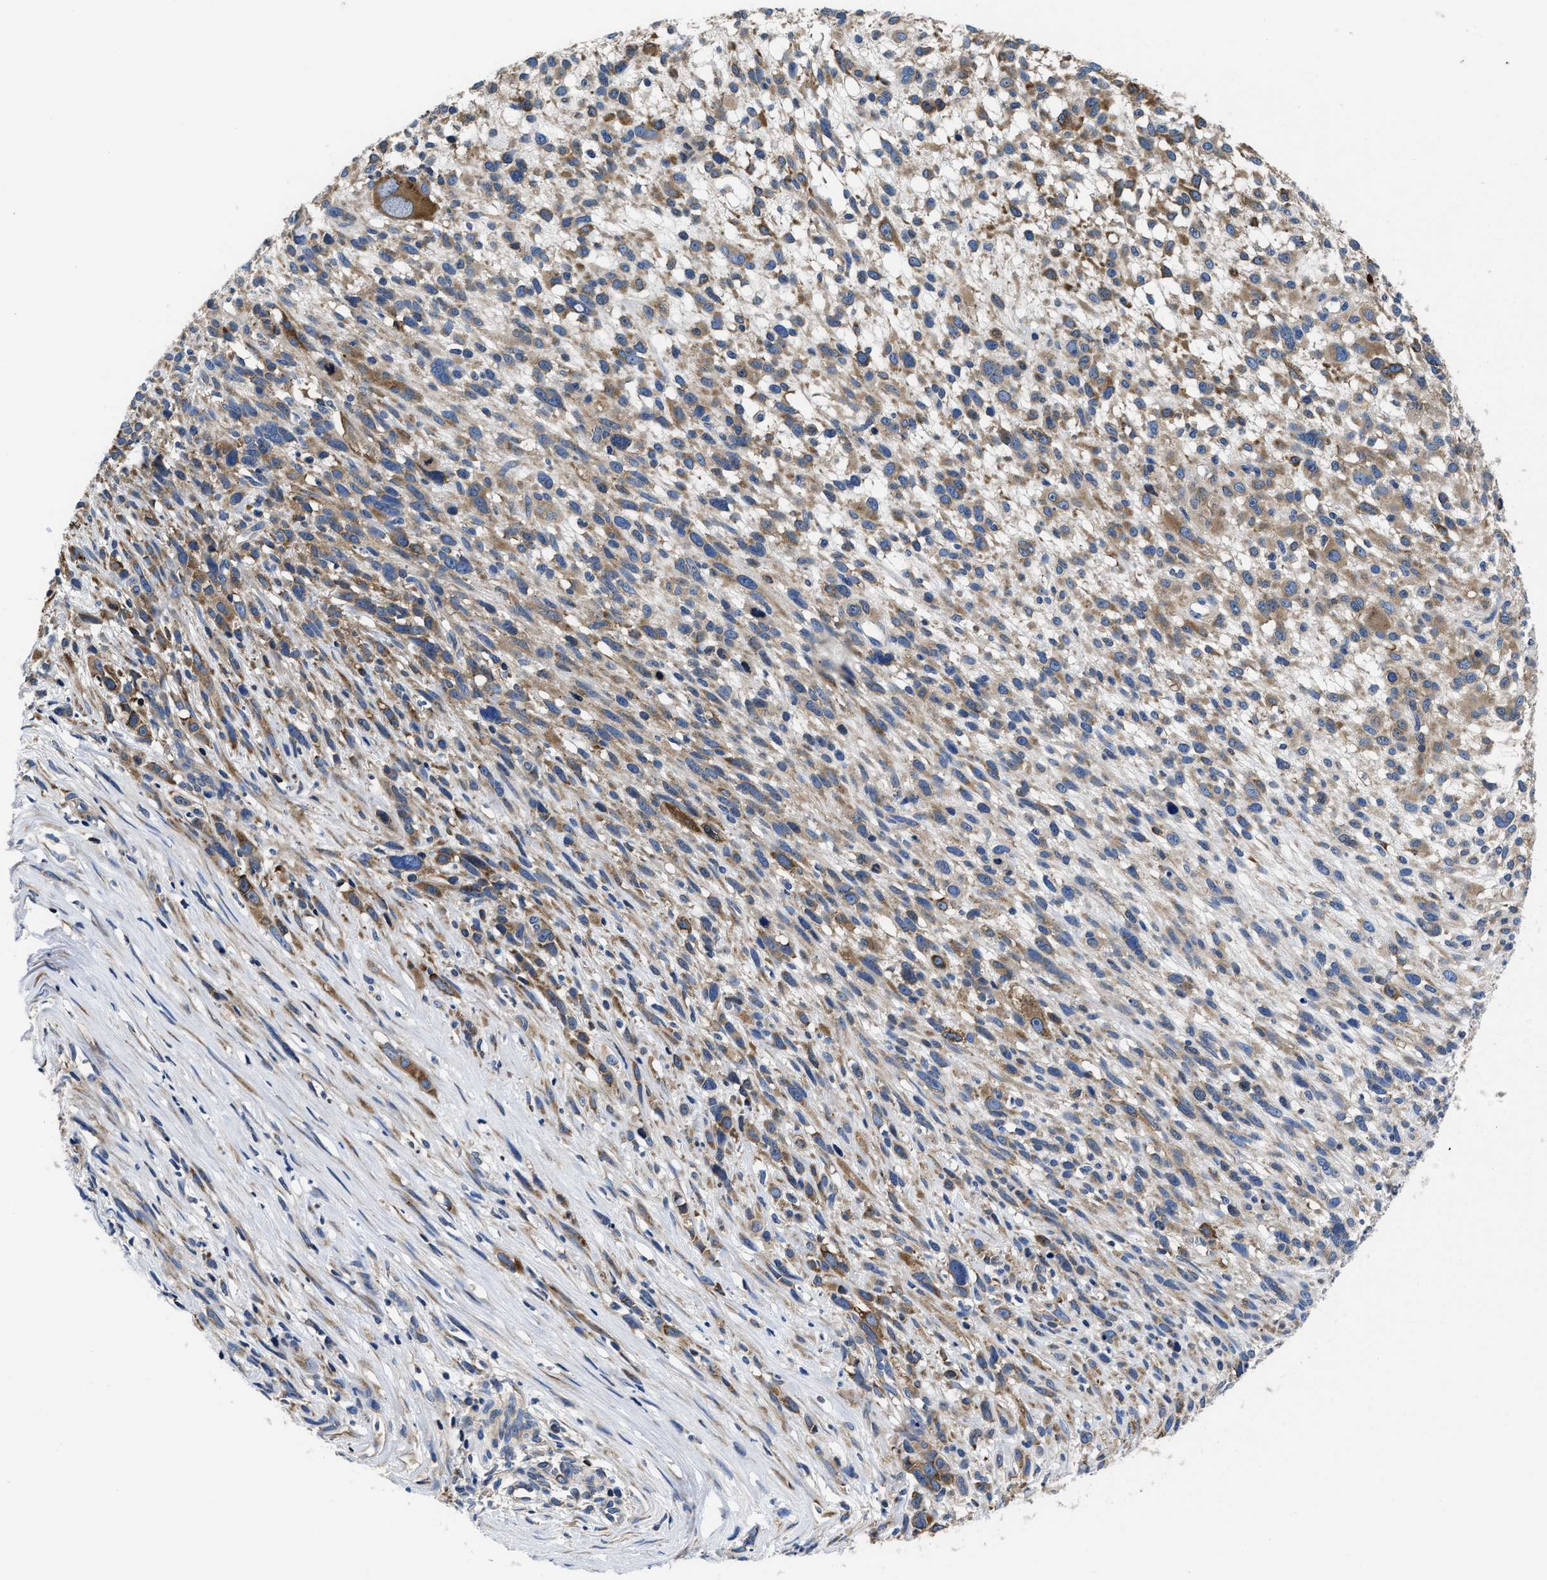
{"staining": {"intensity": "moderate", "quantity": ">75%", "location": "cytoplasmic/membranous"}, "tissue": "melanoma", "cell_type": "Tumor cells", "image_type": "cancer", "snomed": [{"axis": "morphology", "description": "Malignant melanoma, NOS"}, {"axis": "topography", "description": "Skin"}], "caption": "An IHC image of tumor tissue is shown. Protein staining in brown labels moderate cytoplasmic/membranous positivity in malignant melanoma within tumor cells.", "gene": "YARS1", "patient": {"sex": "female", "age": 55}}